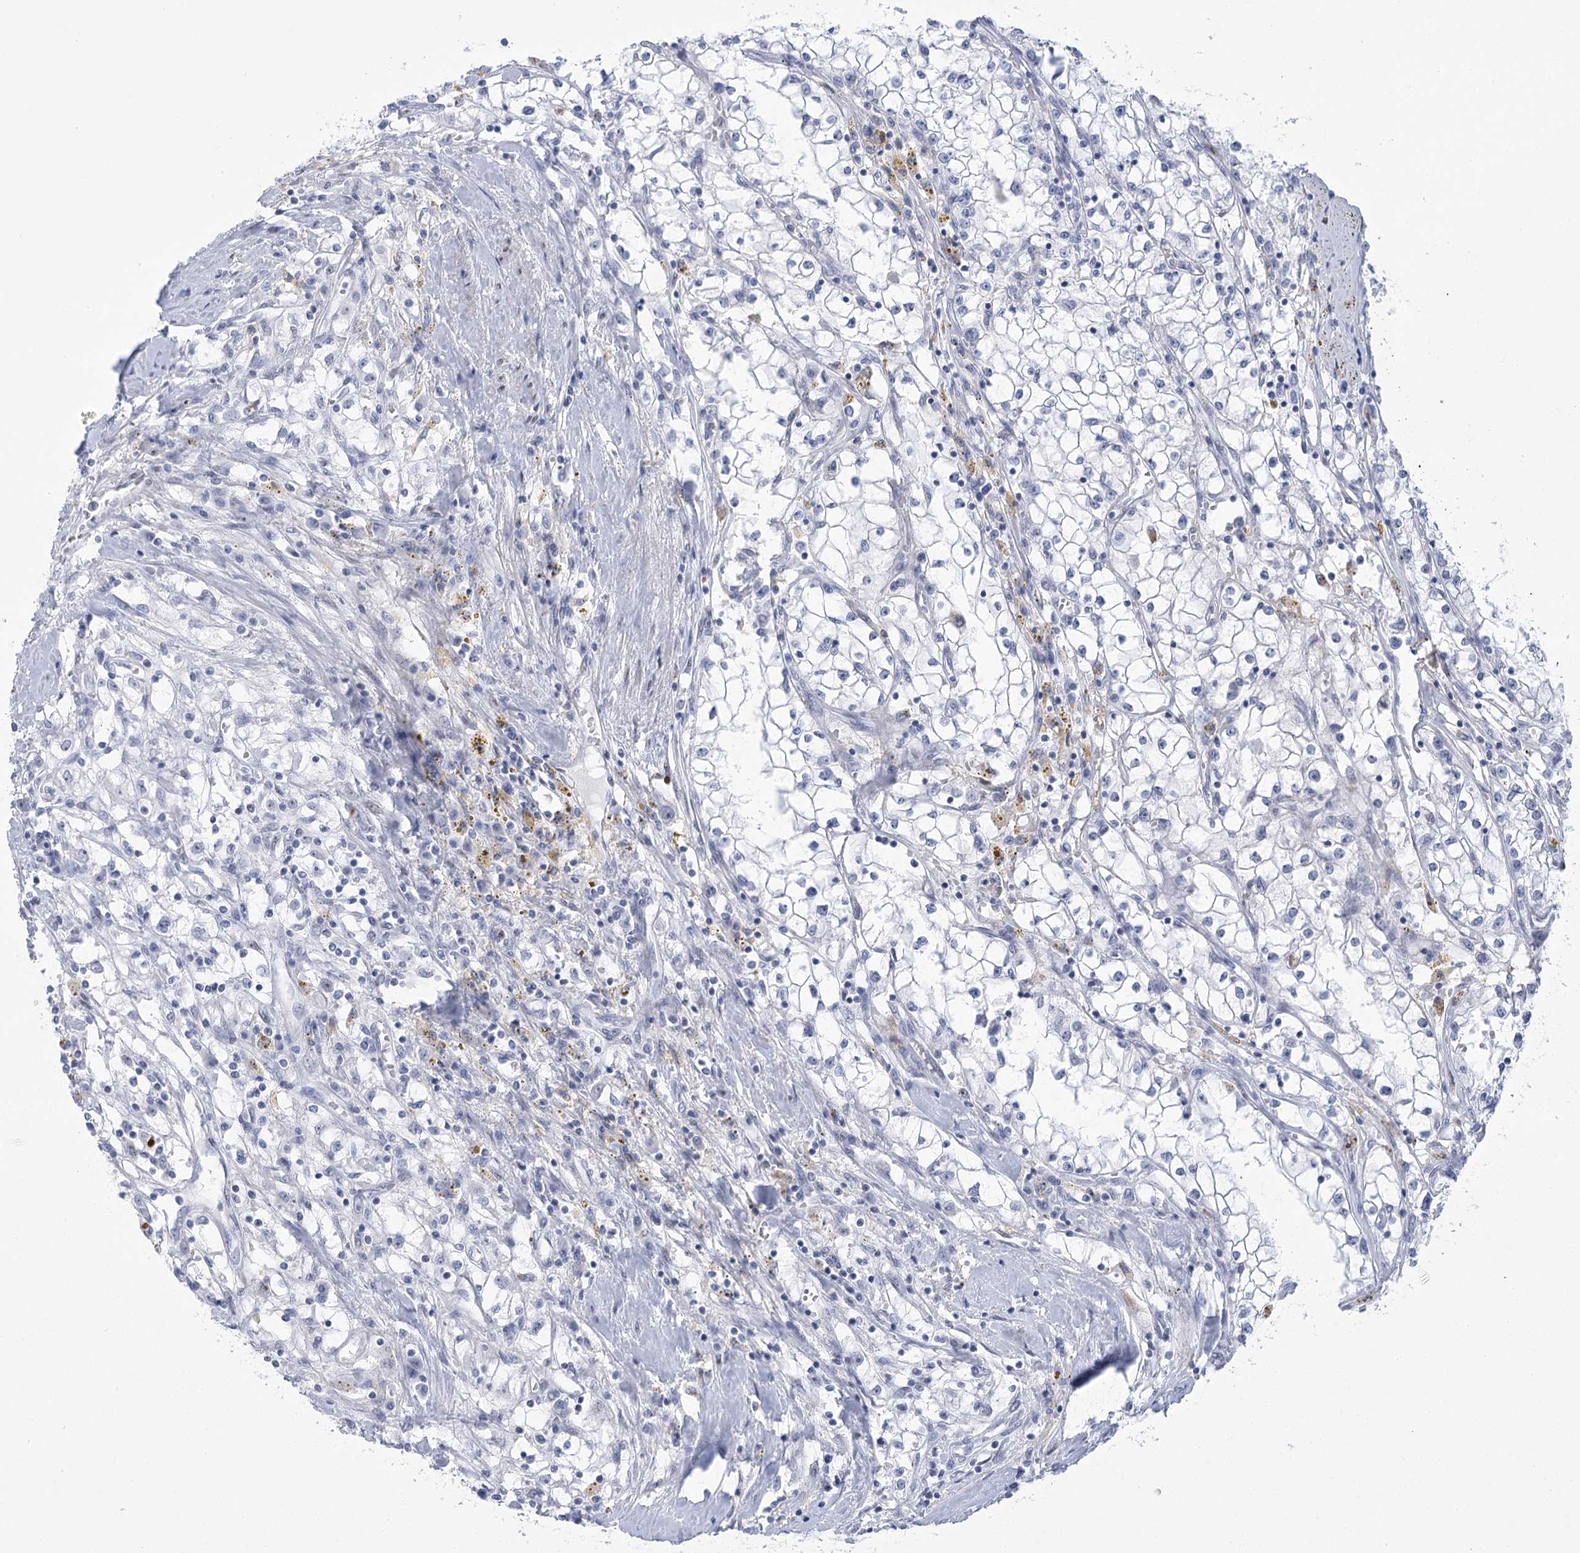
{"staining": {"intensity": "negative", "quantity": "none", "location": "none"}, "tissue": "renal cancer", "cell_type": "Tumor cells", "image_type": "cancer", "snomed": [{"axis": "morphology", "description": "Adenocarcinoma, NOS"}, {"axis": "topography", "description": "Kidney"}], "caption": "DAB (3,3'-diaminobenzidine) immunohistochemical staining of human renal cancer displays no significant expression in tumor cells.", "gene": "HORMAD1", "patient": {"sex": "male", "age": 56}}